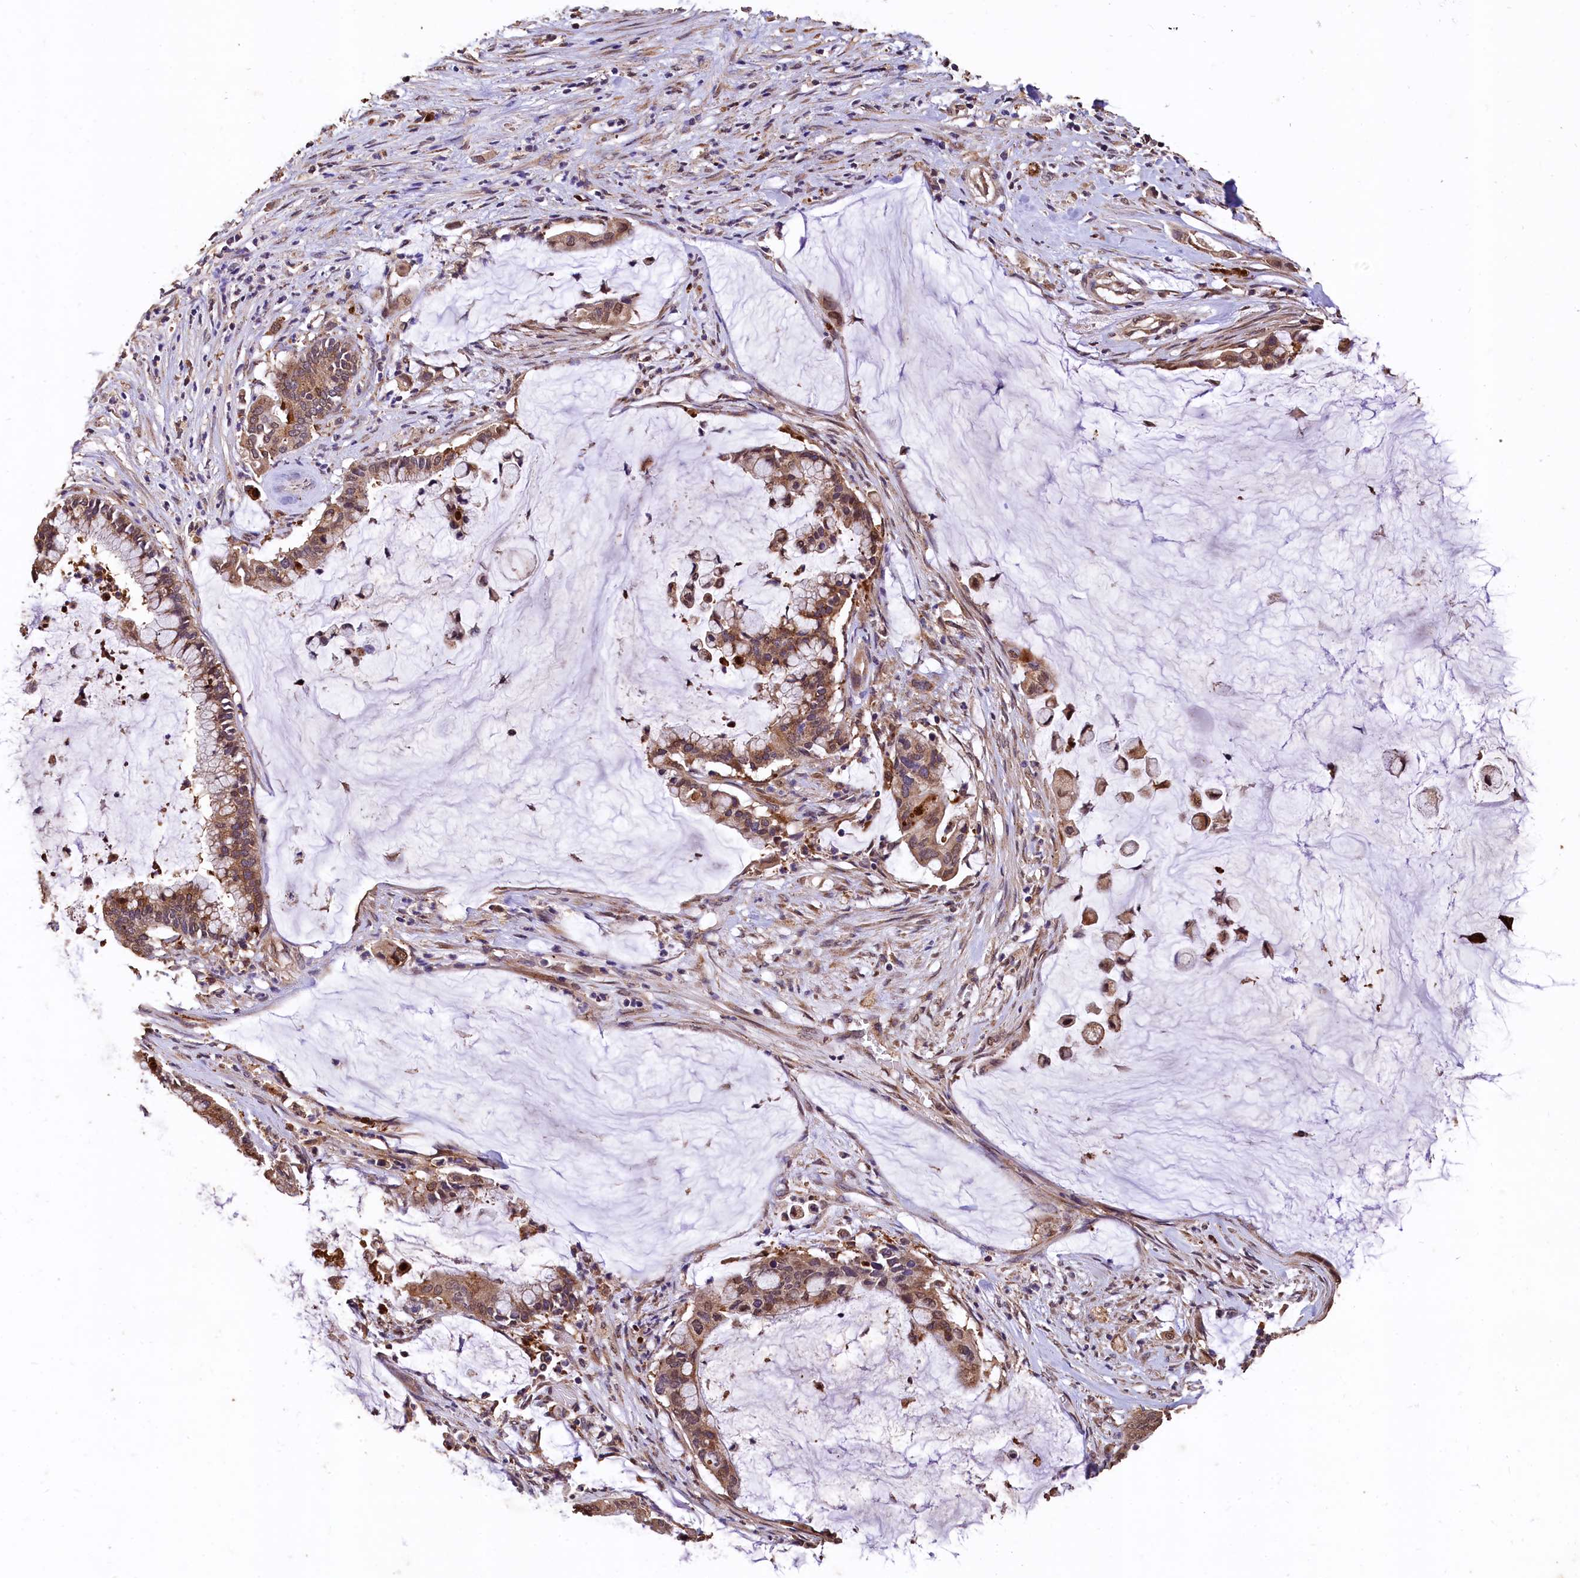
{"staining": {"intensity": "moderate", "quantity": ">75%", "location": "cytoplasmic/membranous"}, "tissue": "pancreatic cancer", "cell_type": "Tumor cells", "image_type": "cancer", "snomed": [{"axis": "morphology", "description": "Adenocarcinoma, NOS"}, {"axis": "topography", "description": "Pancreas"}], "caption": "The histopathology image shows a brown stain indicating the presence of a protein in the cytoplasmic/membranous of tumor cells in pancreatic cancer (adenocarcinoma). Immunohistochemistry stains the protein of interest in brown and the nuclei are stained blue.", "gene": "LSM4", "patient": {"sex": "male", "age": 41}}